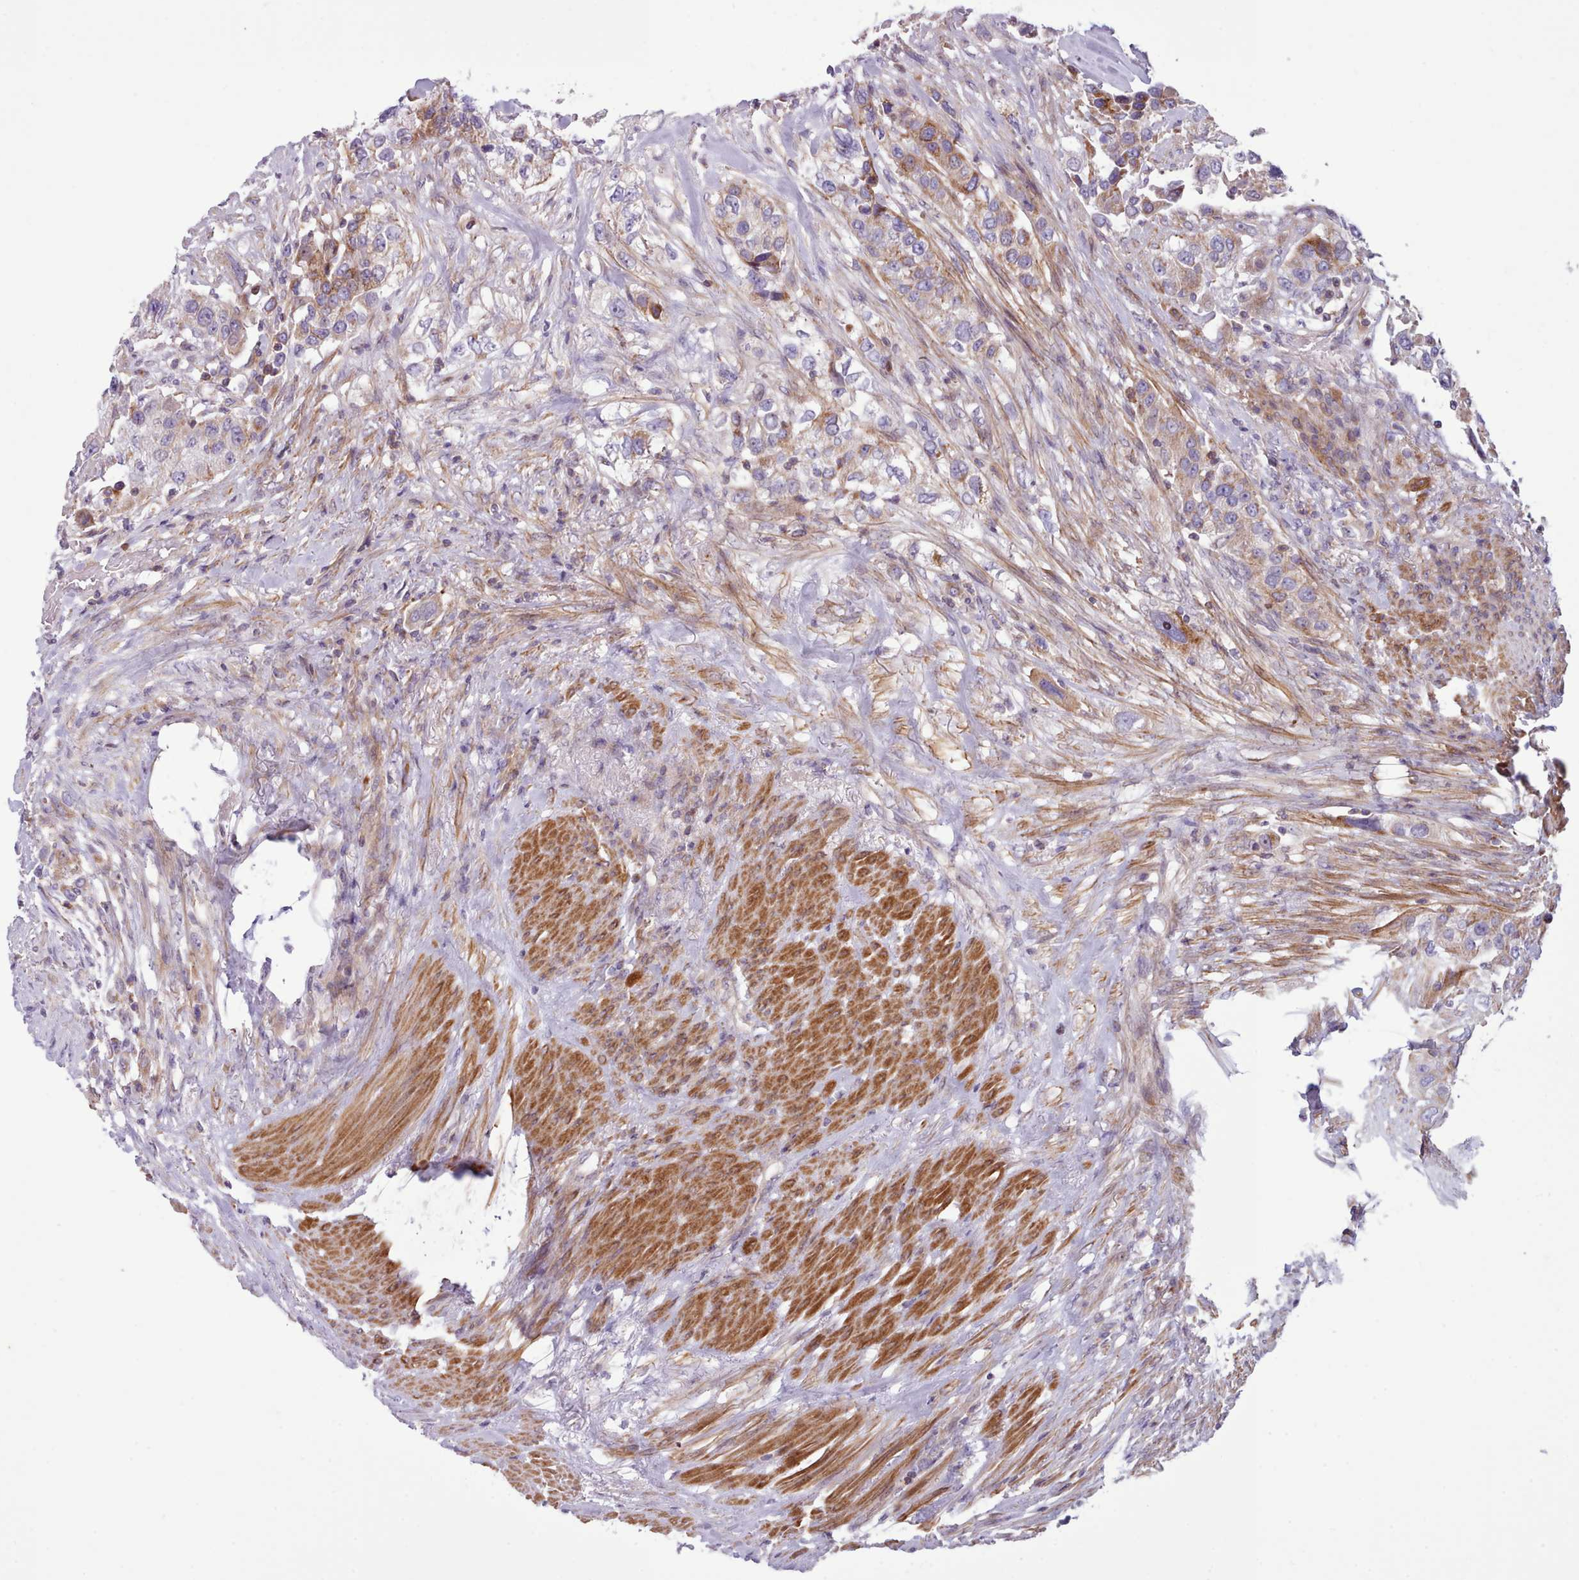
{"staining": {"intensity": "moderate", "quantity": "25%-75%", "location": "cytoplasmic/membranous"}, "tissue": "urothelial cancer", "cell_type": "Tumor cells", "image_type": "cancer", "snomed": [{"axis": "morphology", "description": "Urothelial carcinoma, High grade"}, {"axis": "topography", "description": "Urinary bladder"}], "caption": "Protein positivity by immunohistochemistry (IHC) shows moderate cytoplasmic/membranous staining in approximately 25%-75% of tumor cells in urothelial carcinoma (high-grade). The staining is performed using DAB (3,3'-diaminobenzidine) brown chromogen to label protein expression. The nuclei are counter-stained blue using hematoxylin.", "gene": "TENT4B", "patient": {"sex": "female", "age": 80}}